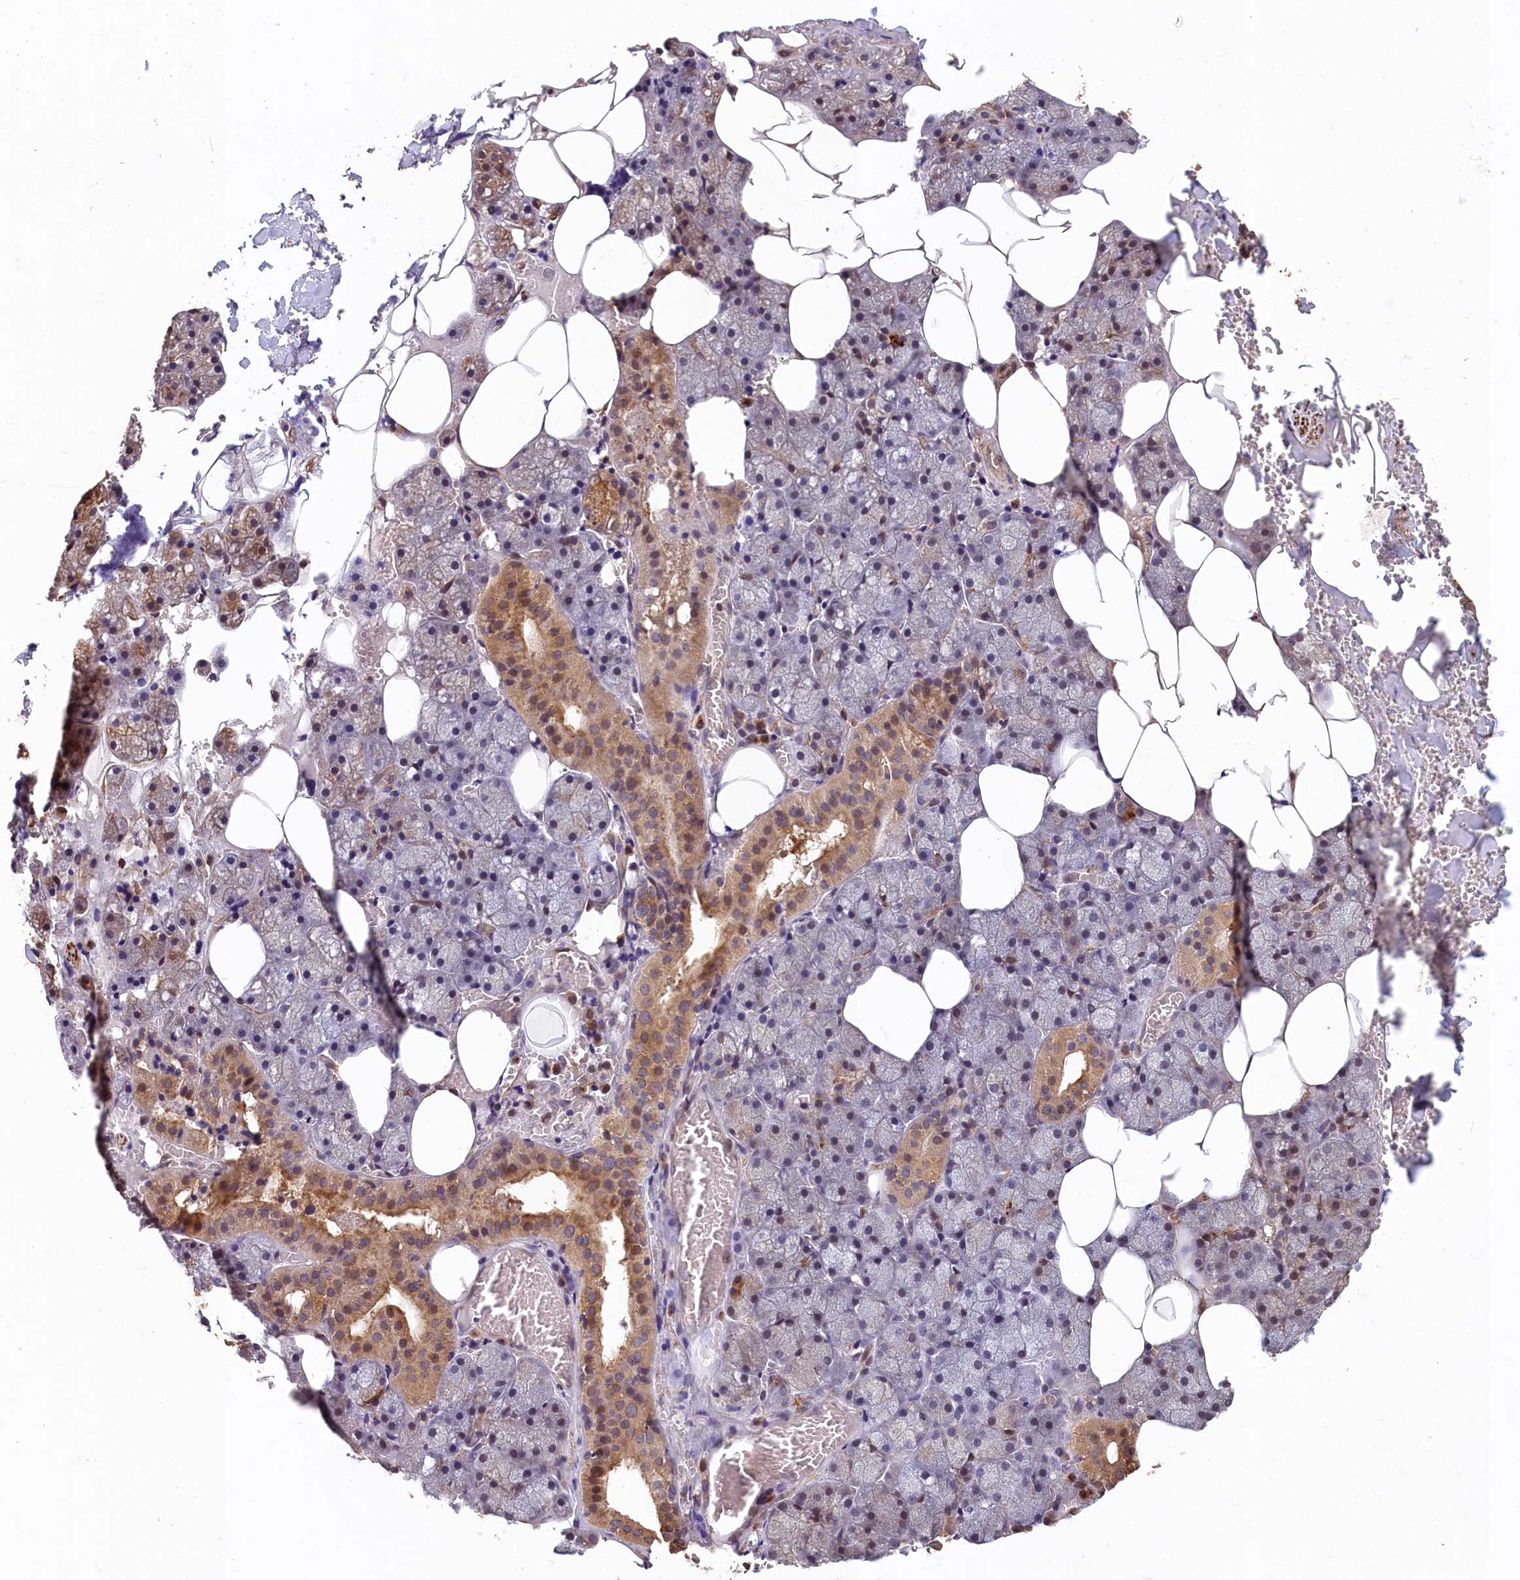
{"staining": {"intensity": "strong", "quantity": "25%-75%", "location": "cytoplasmic/membranous"}, "tissue": "salivary gland", "cell_type": "Glandular cells", "image_type": "normal", "snomed": [{"axis": "morphology", "description": "Normal tissue, NOS"}, {"axis": "topography", "description": "Salivary gland"}], "caption": "Strong cytoplasmic/membranous expression is identified in approximately 25%-75% of glandular cells in normal salivary gland. The protein is stained brown, and the nuclei are stained in blue (DAB IHC with brightfield microscopy, high magnification).", "gene": "TMEM116", "patient": {"sex": "male", "age": 62}}